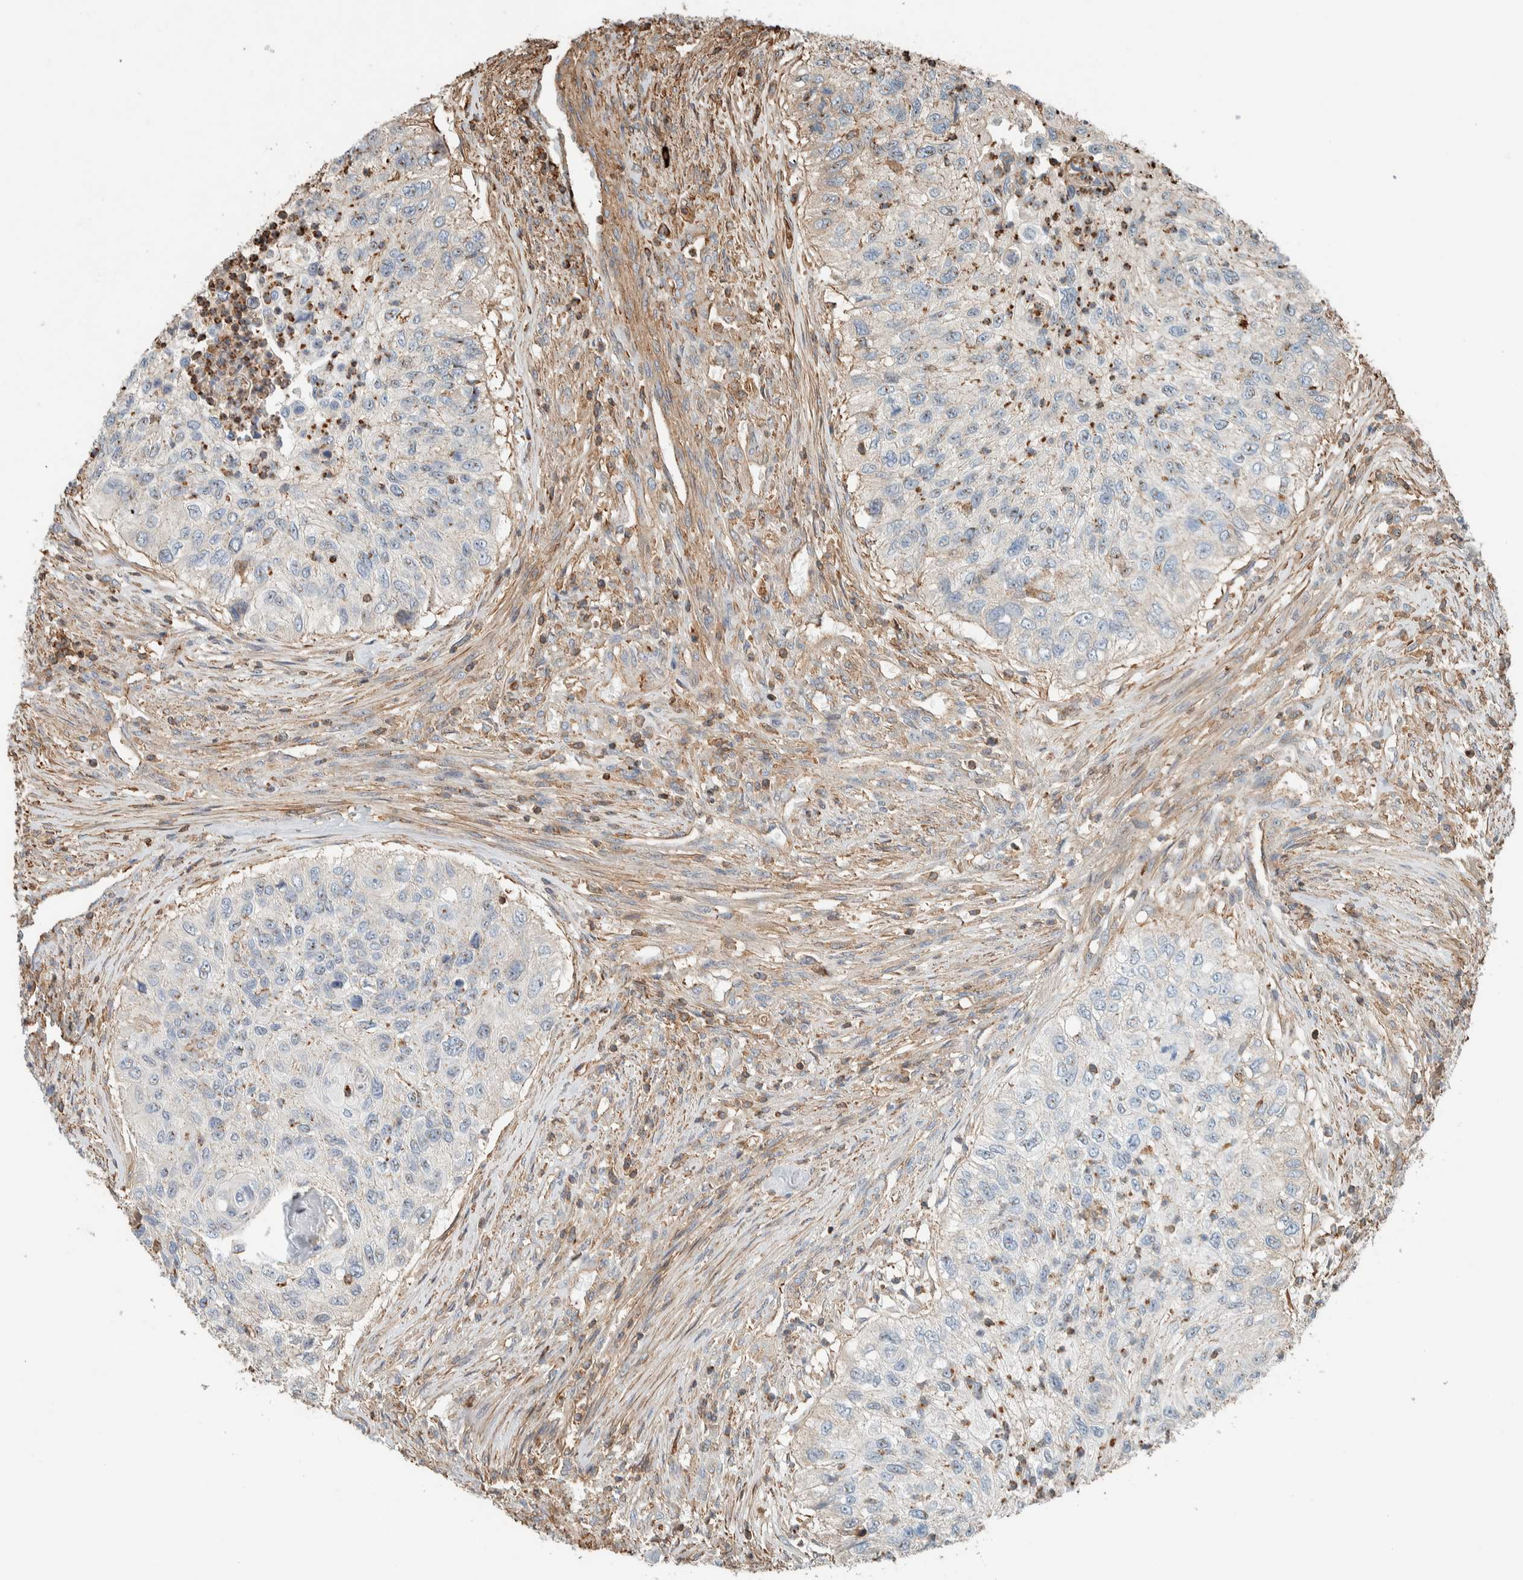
{"staining": {"intensity": "weak", "quantity": "<25%", "location": "cytoplasmic/membranous"}, "tissue": "urothelial cancer", "cell_type": "Tumor cells", "image_type": "cancer", "snomed": [{"axis": "morphology", "description": "Urothelial carcinoma, High grade"}, {"axis": "topography", "description": "Urinary bladder"}], "caption": "This is a image of immunohistochemistry (IHC) staining of urothelial cancer, which shows no staining in tumor cells.", "gene": "CTBP2", "patient": {"sex": "female", "age": 60}}